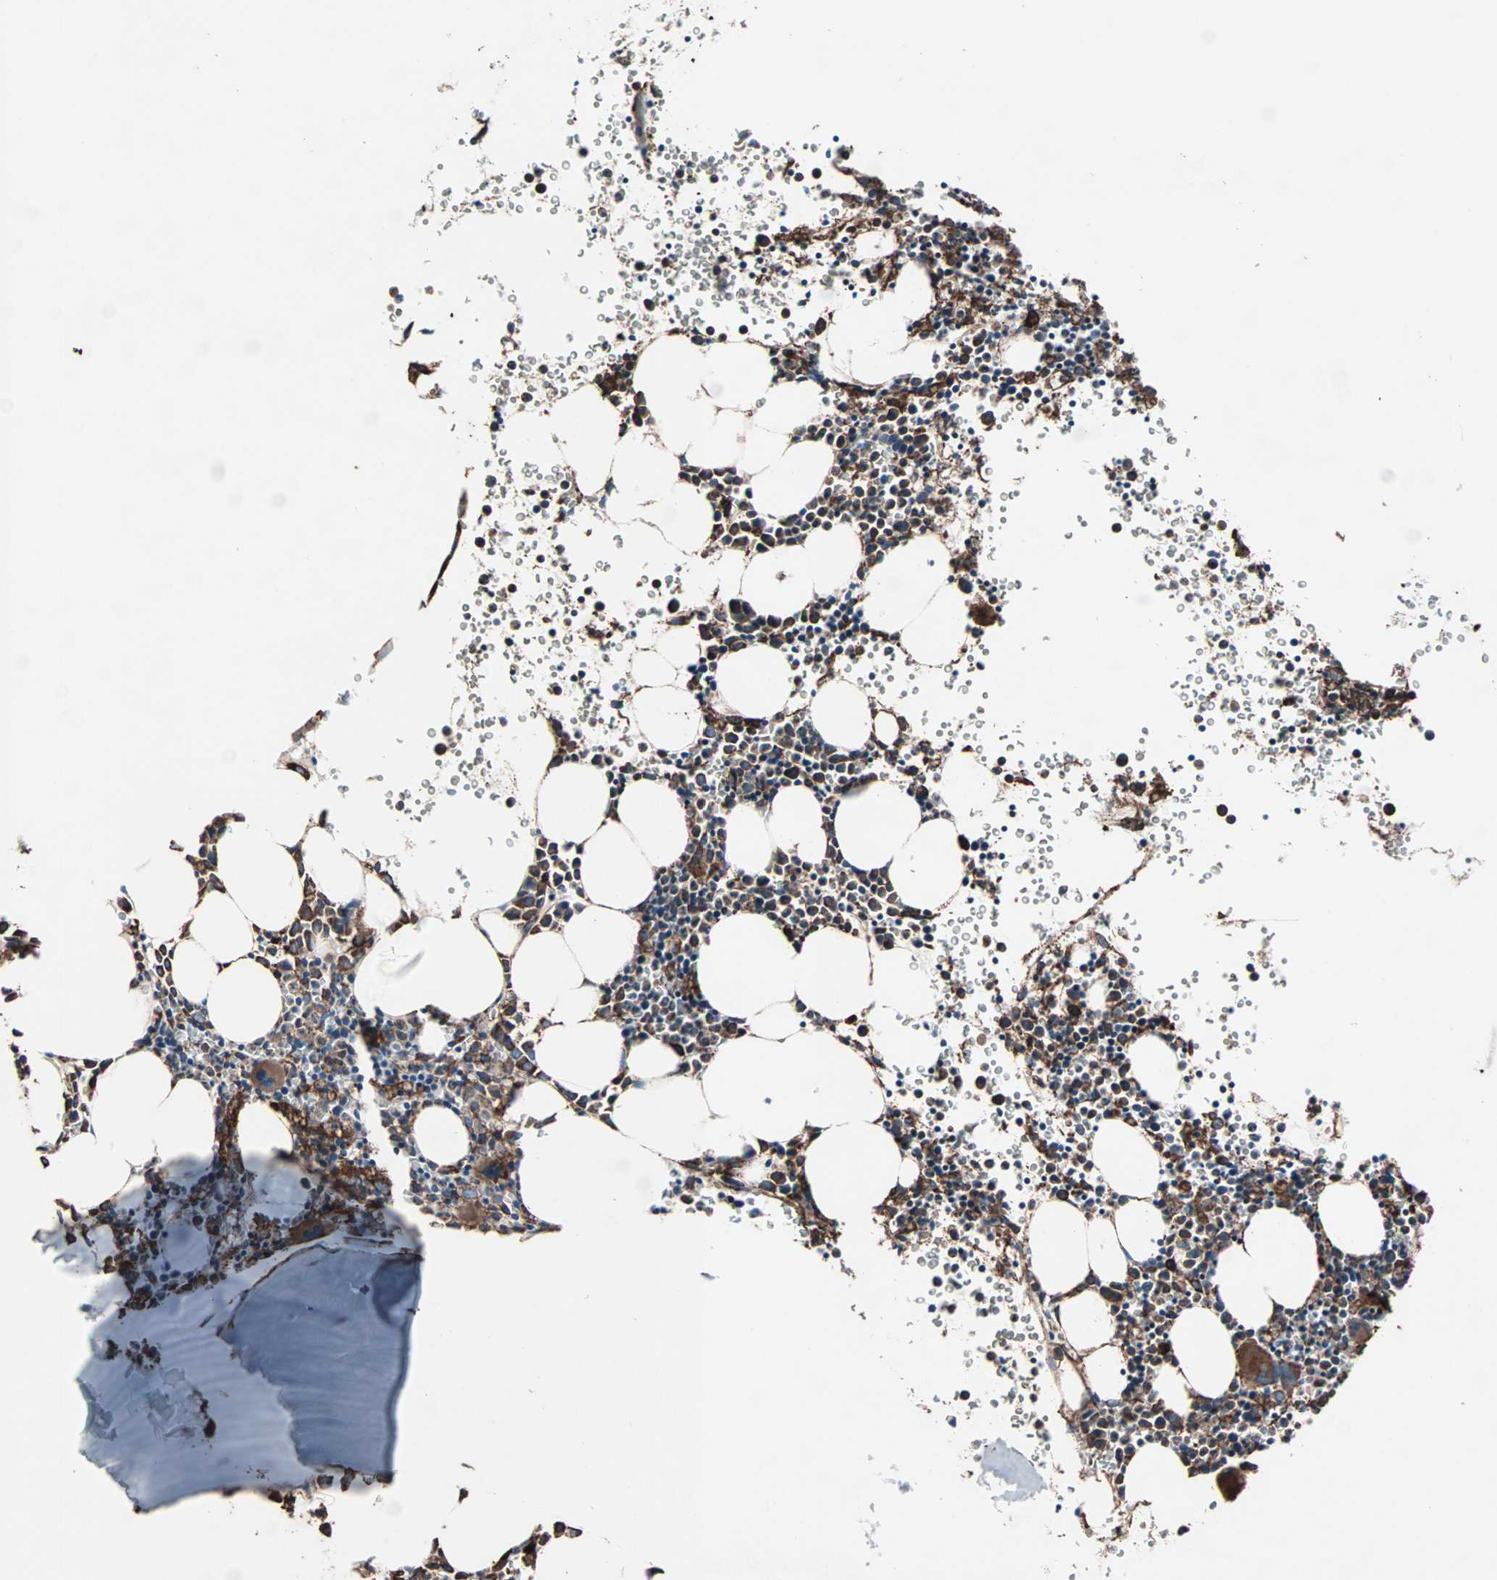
{"staining": {"intensity": "strong", "quantity": ">75%", "location": "cytoplasmic/membranous"}, "tissue": "bone marrow", "cell_type": "Hematopoietic cells", "image_type": "normal", "snomed": [{"axis": "morphology", "description": "Normal tissue, NOS"}, {"axis": "morphology", "description": "Inflammation, NOS"}, {"axis": "topography", "description": "Bone marrow"}], "caption": "Immunohistochemistry (IHC) photomicrograph of benign human bone marrow stained for a protein (brown), which exhibits high levels of strong cytoplasmic/membranous expression in approximately >75% of hematopoietic cells.", "gene": "HSP90B1", "patient": {"sex": "female", "age": 17}}